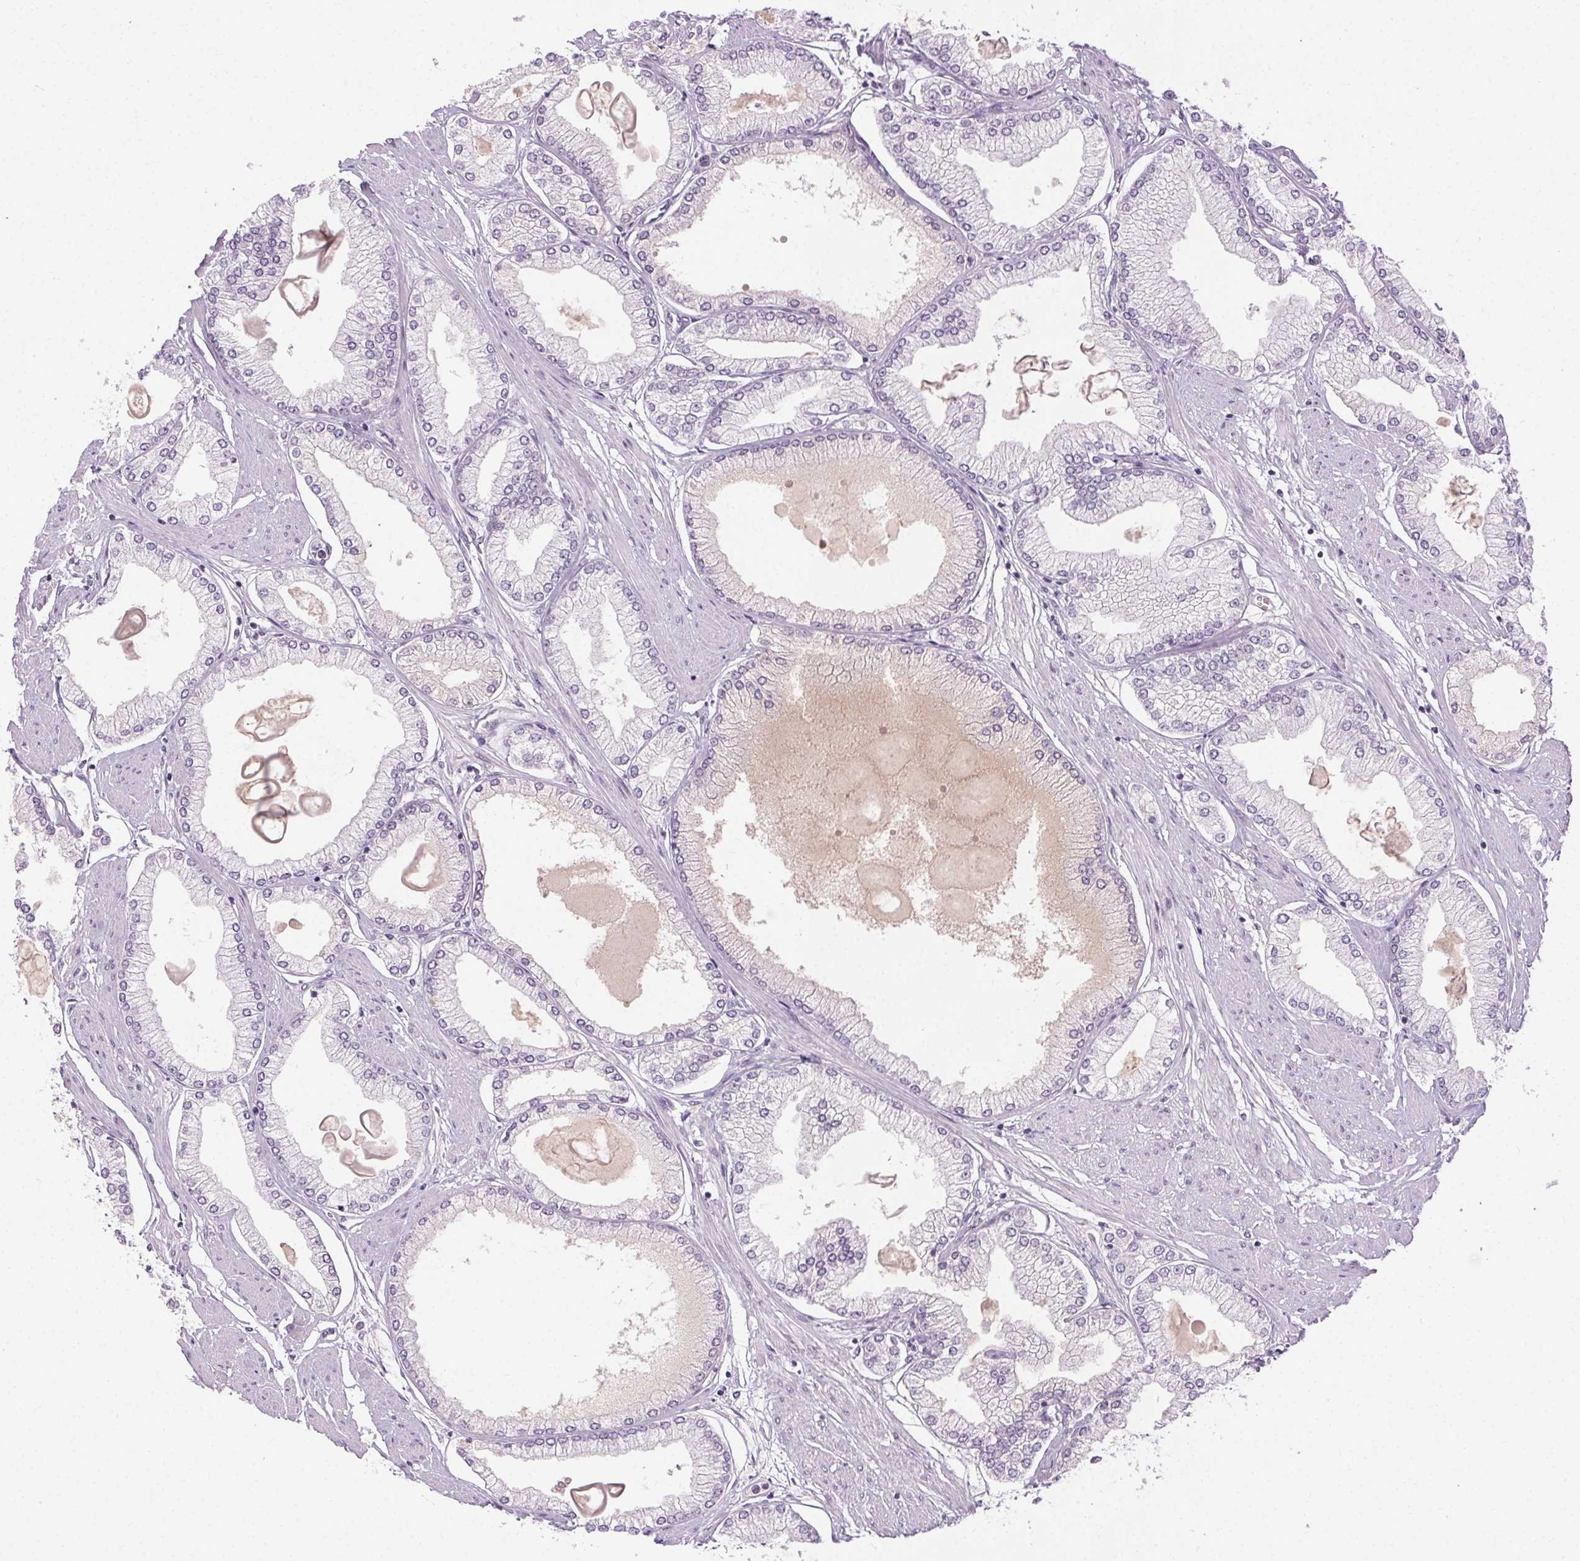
{"staining": {"intensity": "negative", "quantity": "none", "location": "none"}, "tissue": "prostate cancer", "cell_type": "Tumor cells", "image_type": "cancer", "snomed": [{"axis": "morphology", "description": "Adenocarcinoma, High grade"}, {"axis": "topography", "description": "Prostate"}], "caption": "The image exhibits no significant staining in tumor cells of prostate cancer (adenocarcinoma (high-grade)).", "gene": "FAM168A", "patient": {"sex": "male", "age": 68}}